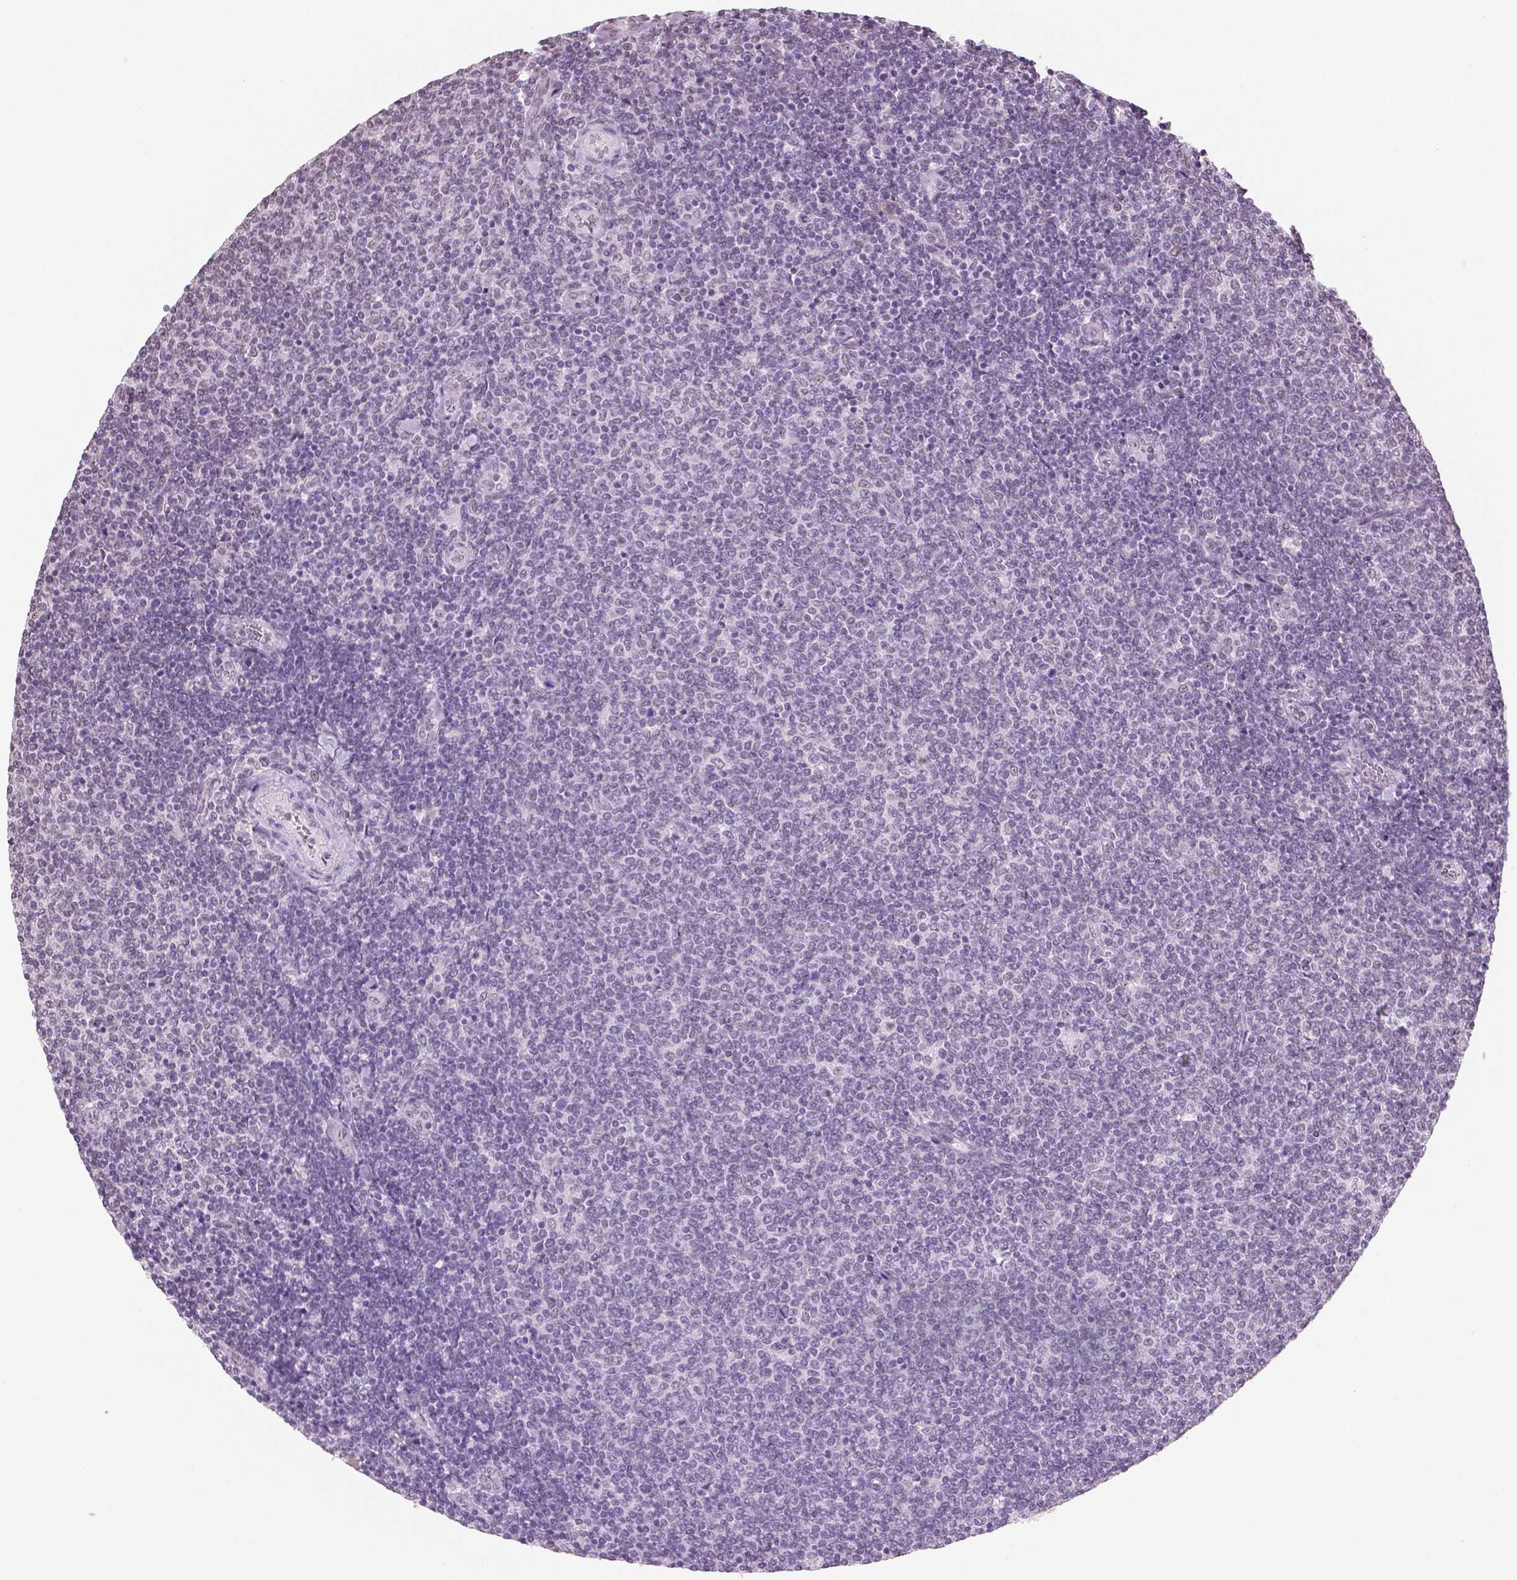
{"staining": {"intensity": "negative", "quantity": "none", "location": "none"}, "tissue": "lymphoma", "cell_type": "Tumor cells", "image_type": "cancer", "snomed": [{"axis": "morphology", "description": "Malignant lymphoma, non-Hodgkin's type, Low grade"}, {"axis": "topography", "description": "Lymph node"}], "caption": "Immunohistochemical staining of human low-grade malignant lymphoma, non-Hodgkin's type displays no significant staining in tumor cells.", "gene": "IGF2BP1", "patient": {"sex": "male", "age": 52}}